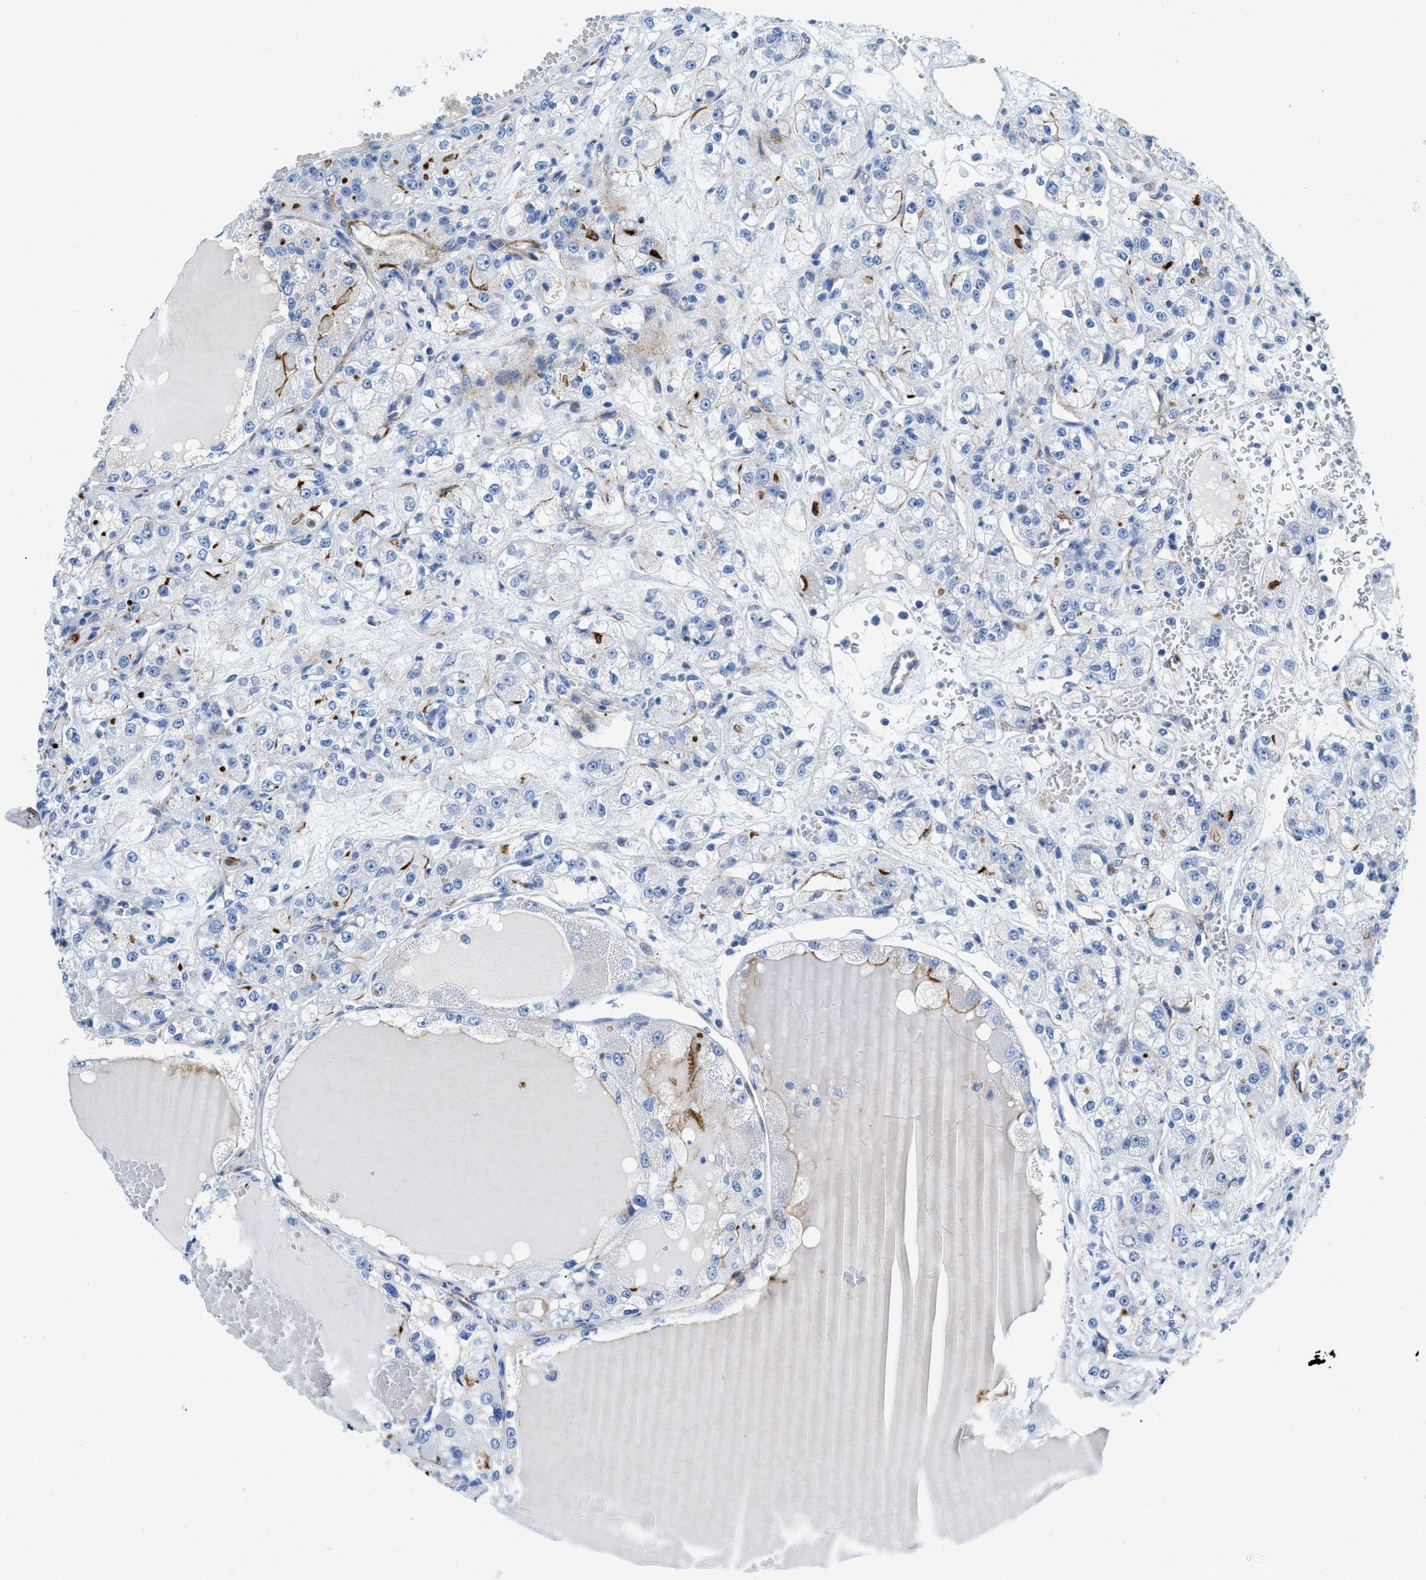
{"staining": {"intensity": "negative", "quantity": "none", "location": "none"}, "tissue": "renal cancer", "cell_type": "Tumor cells", "image_type": "cancer", "snomed": [{"axis": "morphology", "description": "Normal tissue, NOS"}, {"axis": "morphology", "description": "Adenocarcinoma, NOS"}, {"axis": "topography", "description": "Kidney"}], "caption": "Human renal cancer stained for a protein using IHC shows no expression in tumor cells.", "gene": "CUTA", "patient": {"sex": "male", "age": 61}}